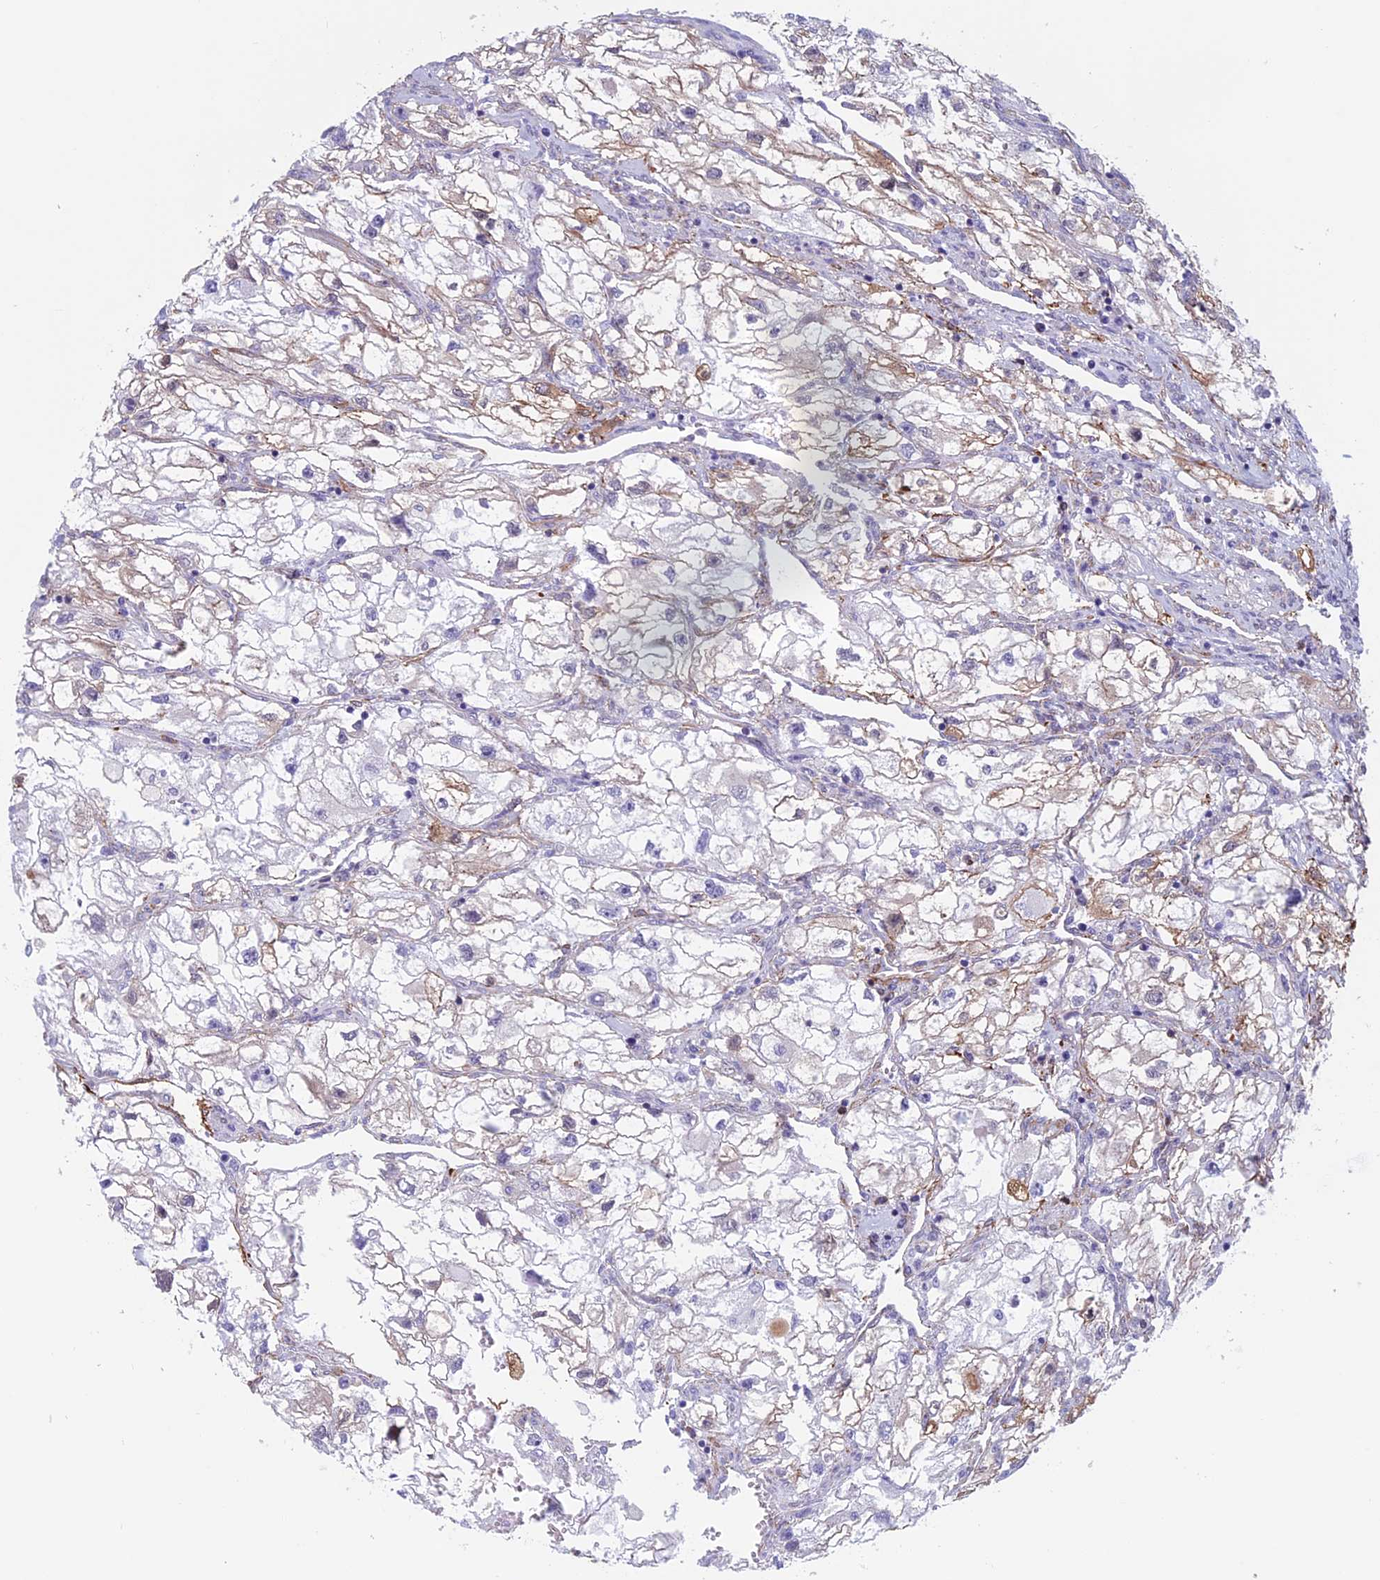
{"staining": {"intensity": "weak", "quantity": "<25%", "location": "cytoplasmic/membranous"}, "tissue": "renal cancer", "cell_type": "Tumor cells", "image_type": "cancer", "snomed": [{"axis": "morphology", "description": "Adenocarcinoma, NOS"}, {"axis": "topography", "description": "Kidney"}], "caption": "DAB (3,3'-diaminobenzidine) immunohistochemical staining of human renal cancer displays no significant positivity in tumor cells.", "gene": "ANGPTL2", "patient": {"sex": "female", "age": 70}}